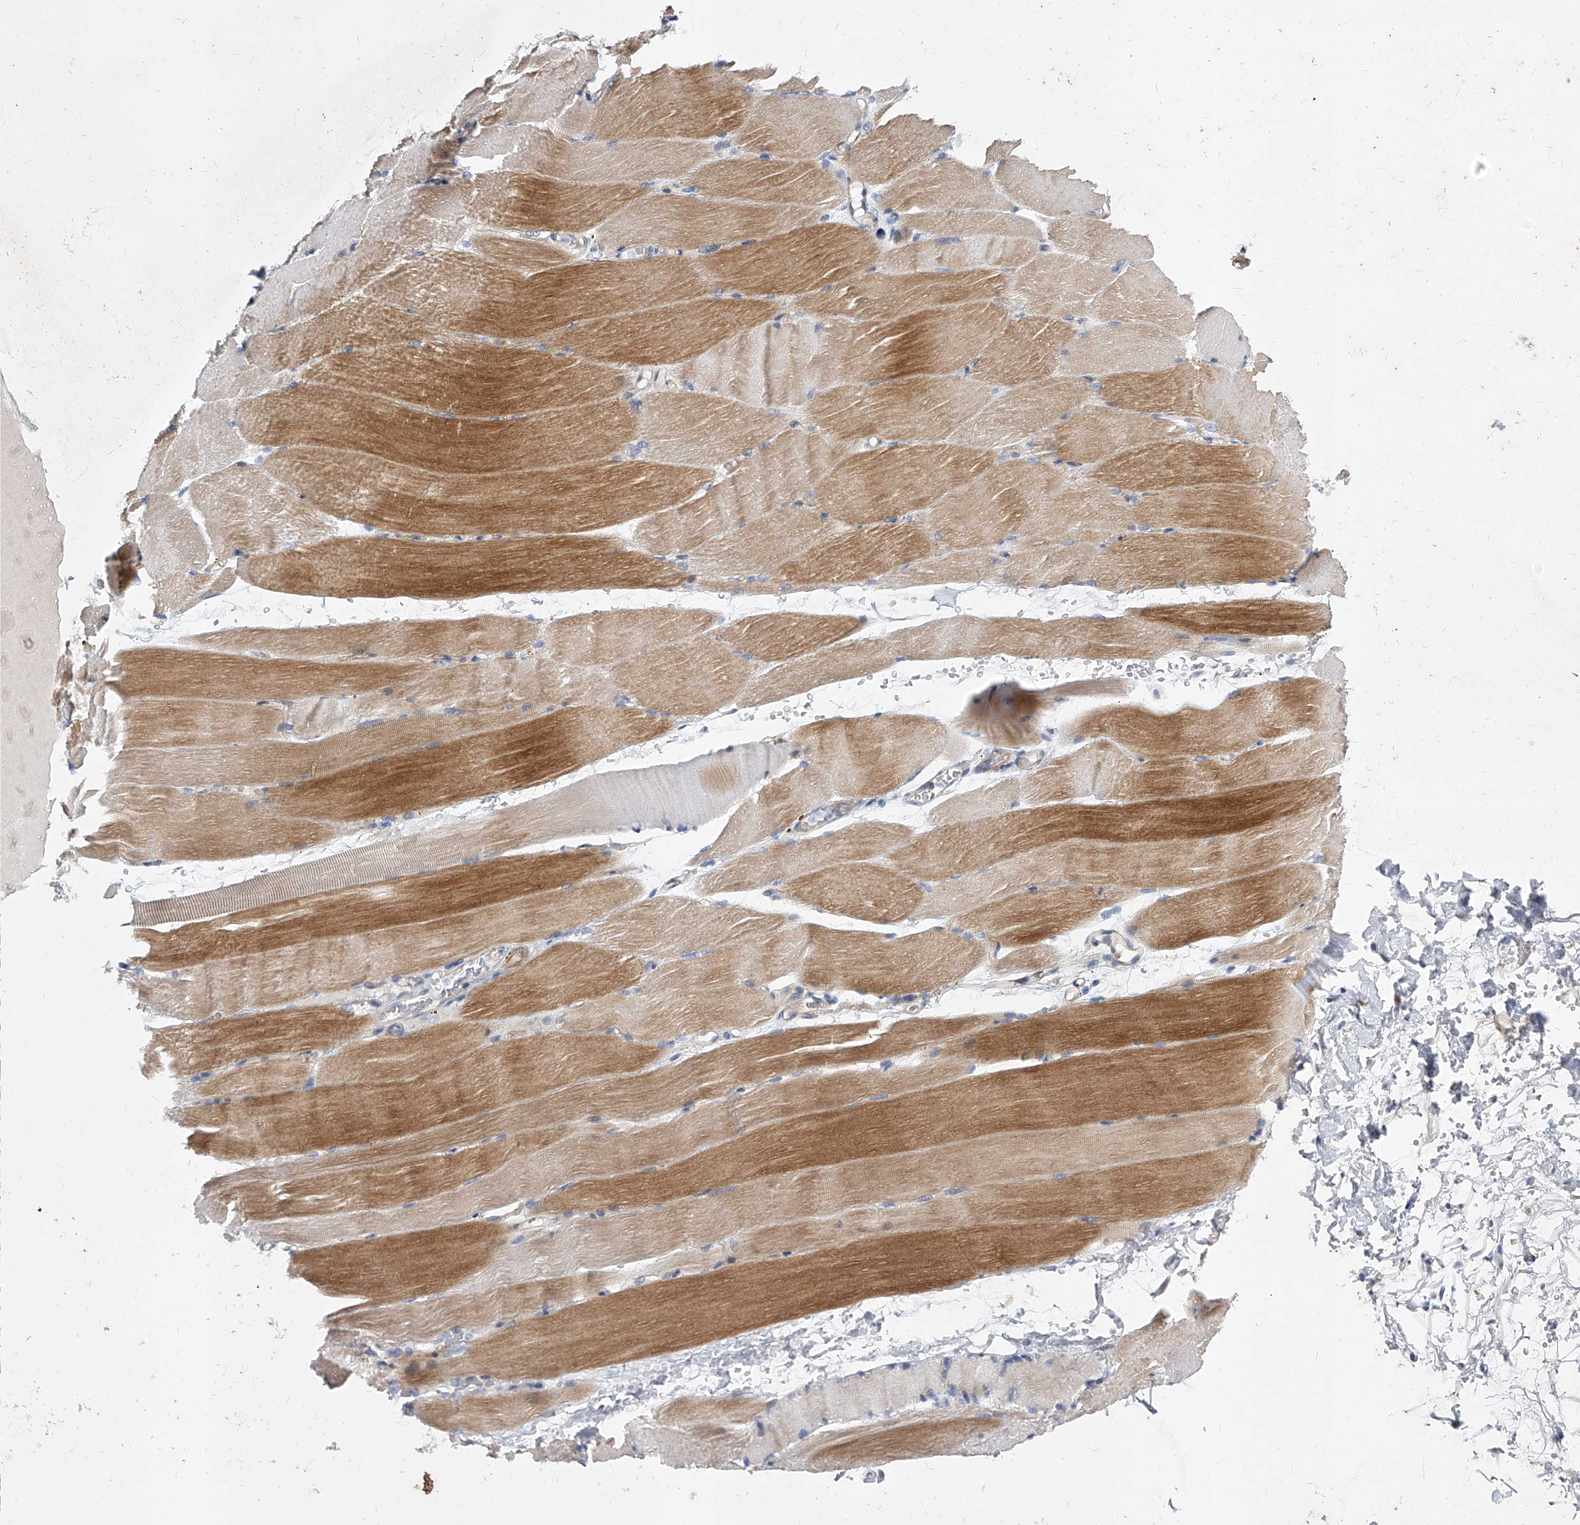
{"staining": {"intensity": "weak", "quantity": "<25%", "location": "cytoplasmic/membranous"}, "tissue": "soft tissue", "cell_type": "Chondrocytes", "image_type": "normal", "snomed": [{"axis": "morphology", "description": "Normal tissue, NOS"}, {"axis": "morphology", "description": "Adenocarcinoma, NOS"}, {"axis": "topography", "description": "Pancreas"}, {"axis": "topography", "description": "Peripheral nerve tissue"}], "caption": "DAB (3,3'-diaminobenzidine) immunohistochemical staining of unremarkable soft tissue reveals no significant staining in chondrocytes. Nuclei are stained in blue.", "gene": "ENSG00000250424", "patient": {"sex": "male", "age": 59}}